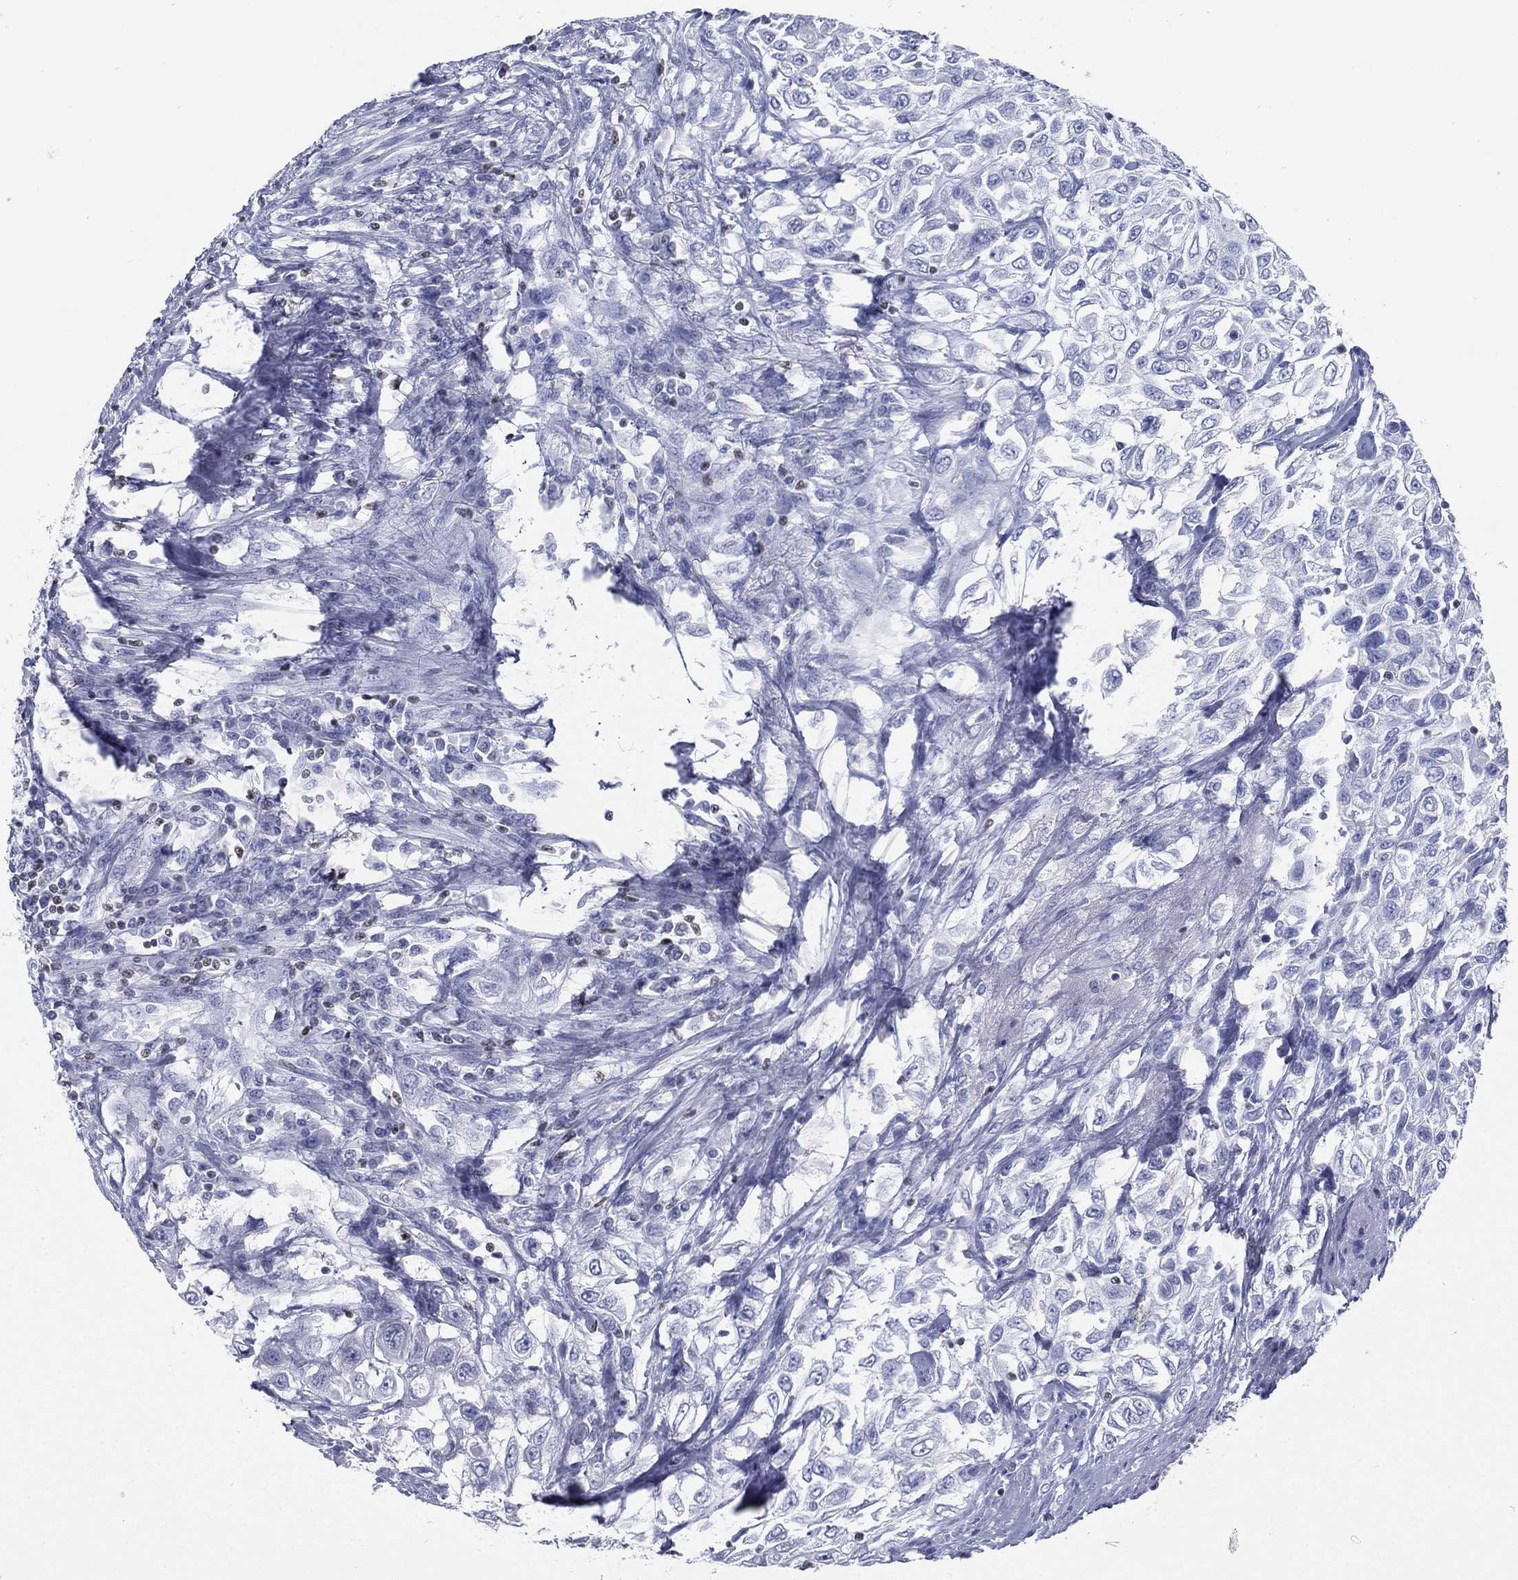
{"staining": {"intensity": "negative", "quantity": "none", "location": "none"}, "tissue": "urothelial cancer", "cell_type": "Tumor cells", "image_type": "cancer", "snomed": [{"axis": "morphology", "description": "Urothelial carcinoma, High grade"}, {"axis": "topography", "description": "Urinary bladder"}], "caption": "The histopathology image displays no staining of tumor cells in urothelial cancer.", "gene": "PYHIN1", "patient": {"sex": "female", "age": 56}}